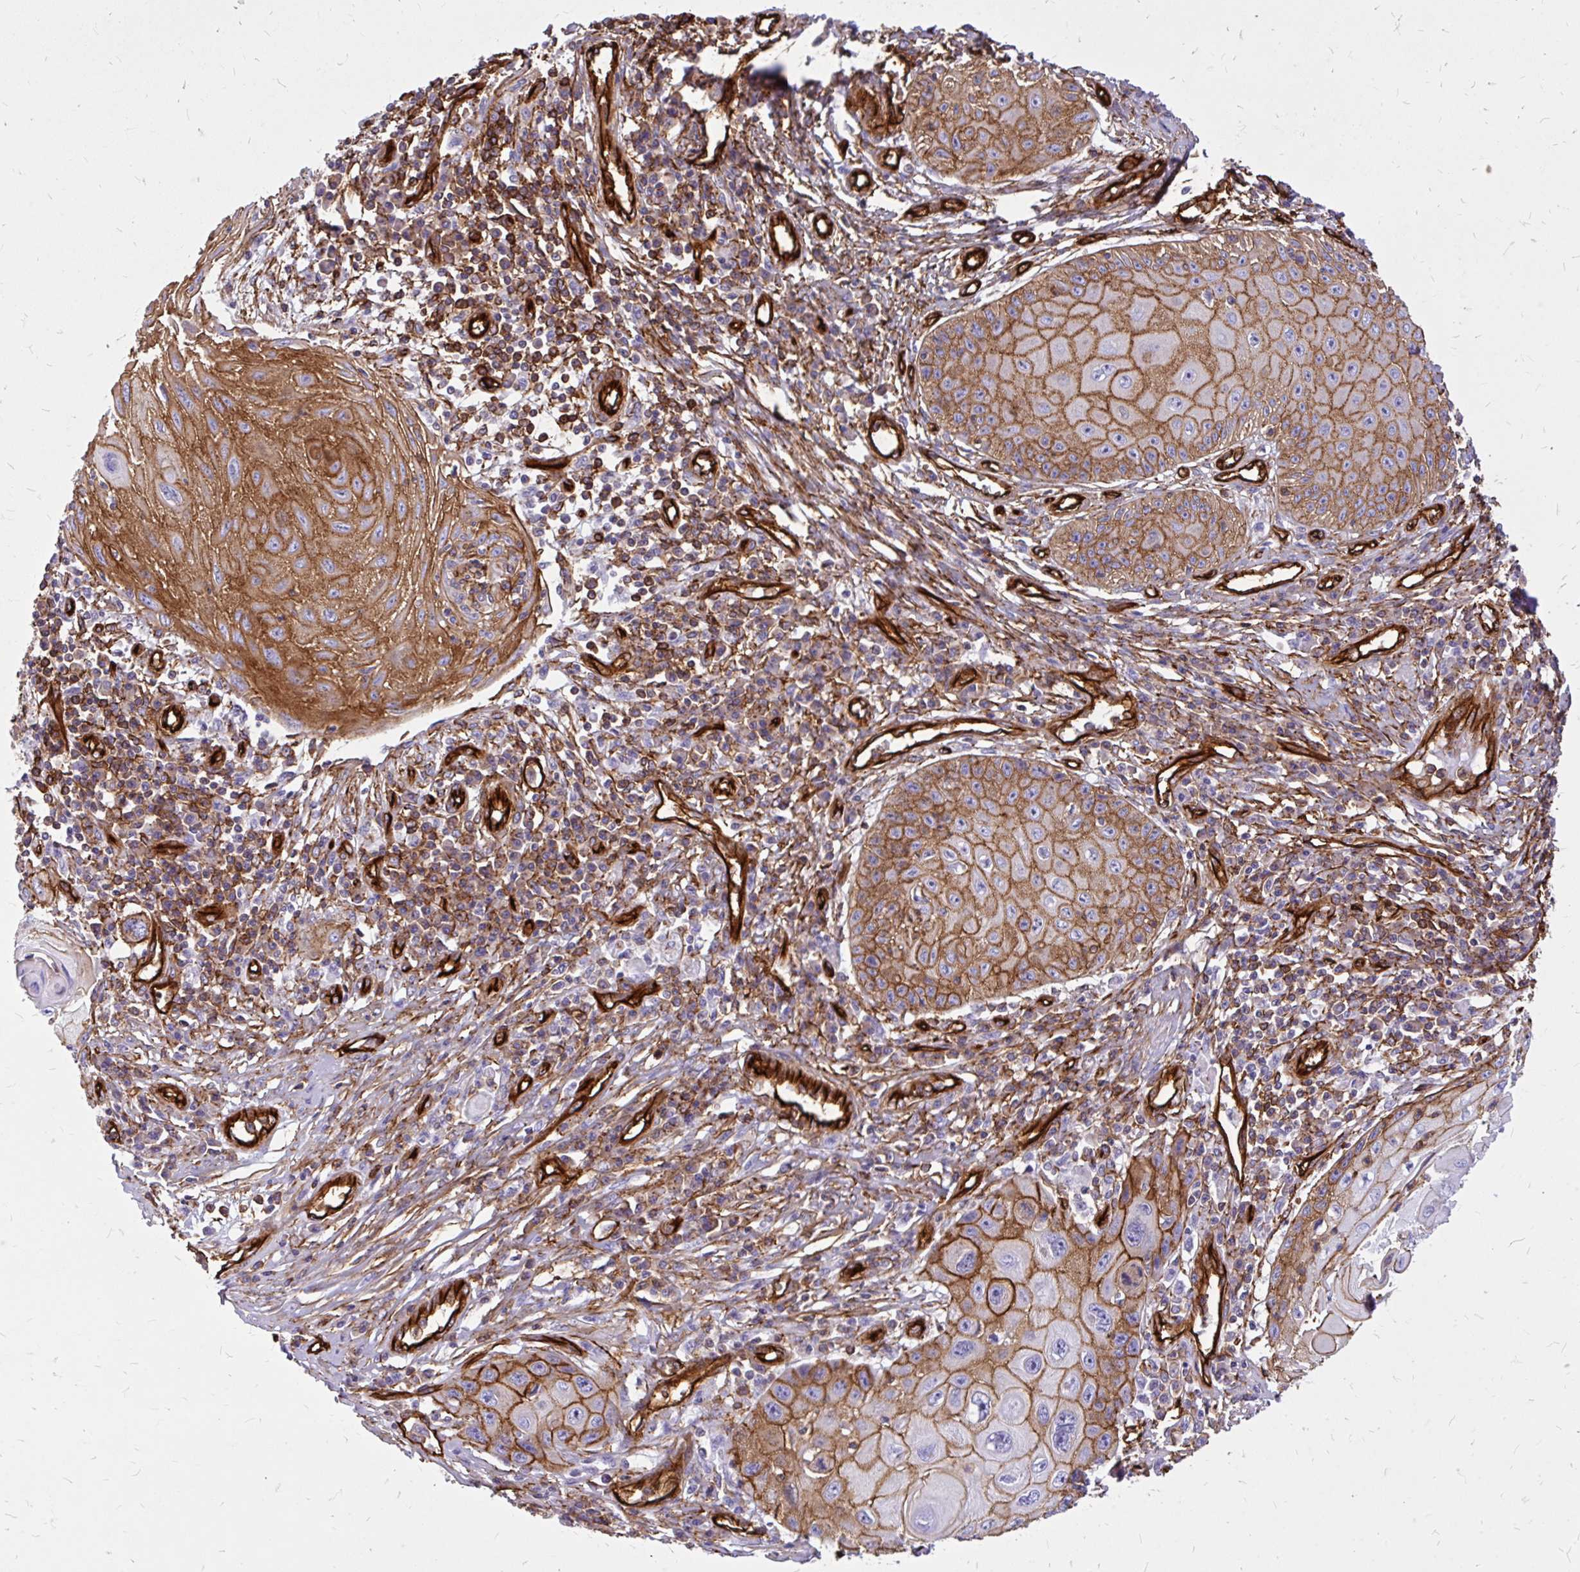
{"staining": {"intensity": "moderate", "quantity": ">75%", "location": "cytoplasmic/membranous"}, "tissue": "skin cancer", "cell_type": "Tumor cells", "image_type": "cancer", "snomed": [{"axis": "morphology", "description": "Squamous cell carcinoma, NOS"}, {"axis": "topography", "description": "Skin"}, {"axis": "topography", "description": "Vulva"}], "caption": "Immunohistochemistry (IHC) (DAB (3,3'-diaminobenzidine)) staining of squamous cell carcinoma (skin) demonstrates moderate cytoplasmic/membranous protein expression in about >75% of tumor cells. Nuclei are stained in blue.", "gene": "MAP1LC3B", "patient": {"sex": "female", "age": 44}}